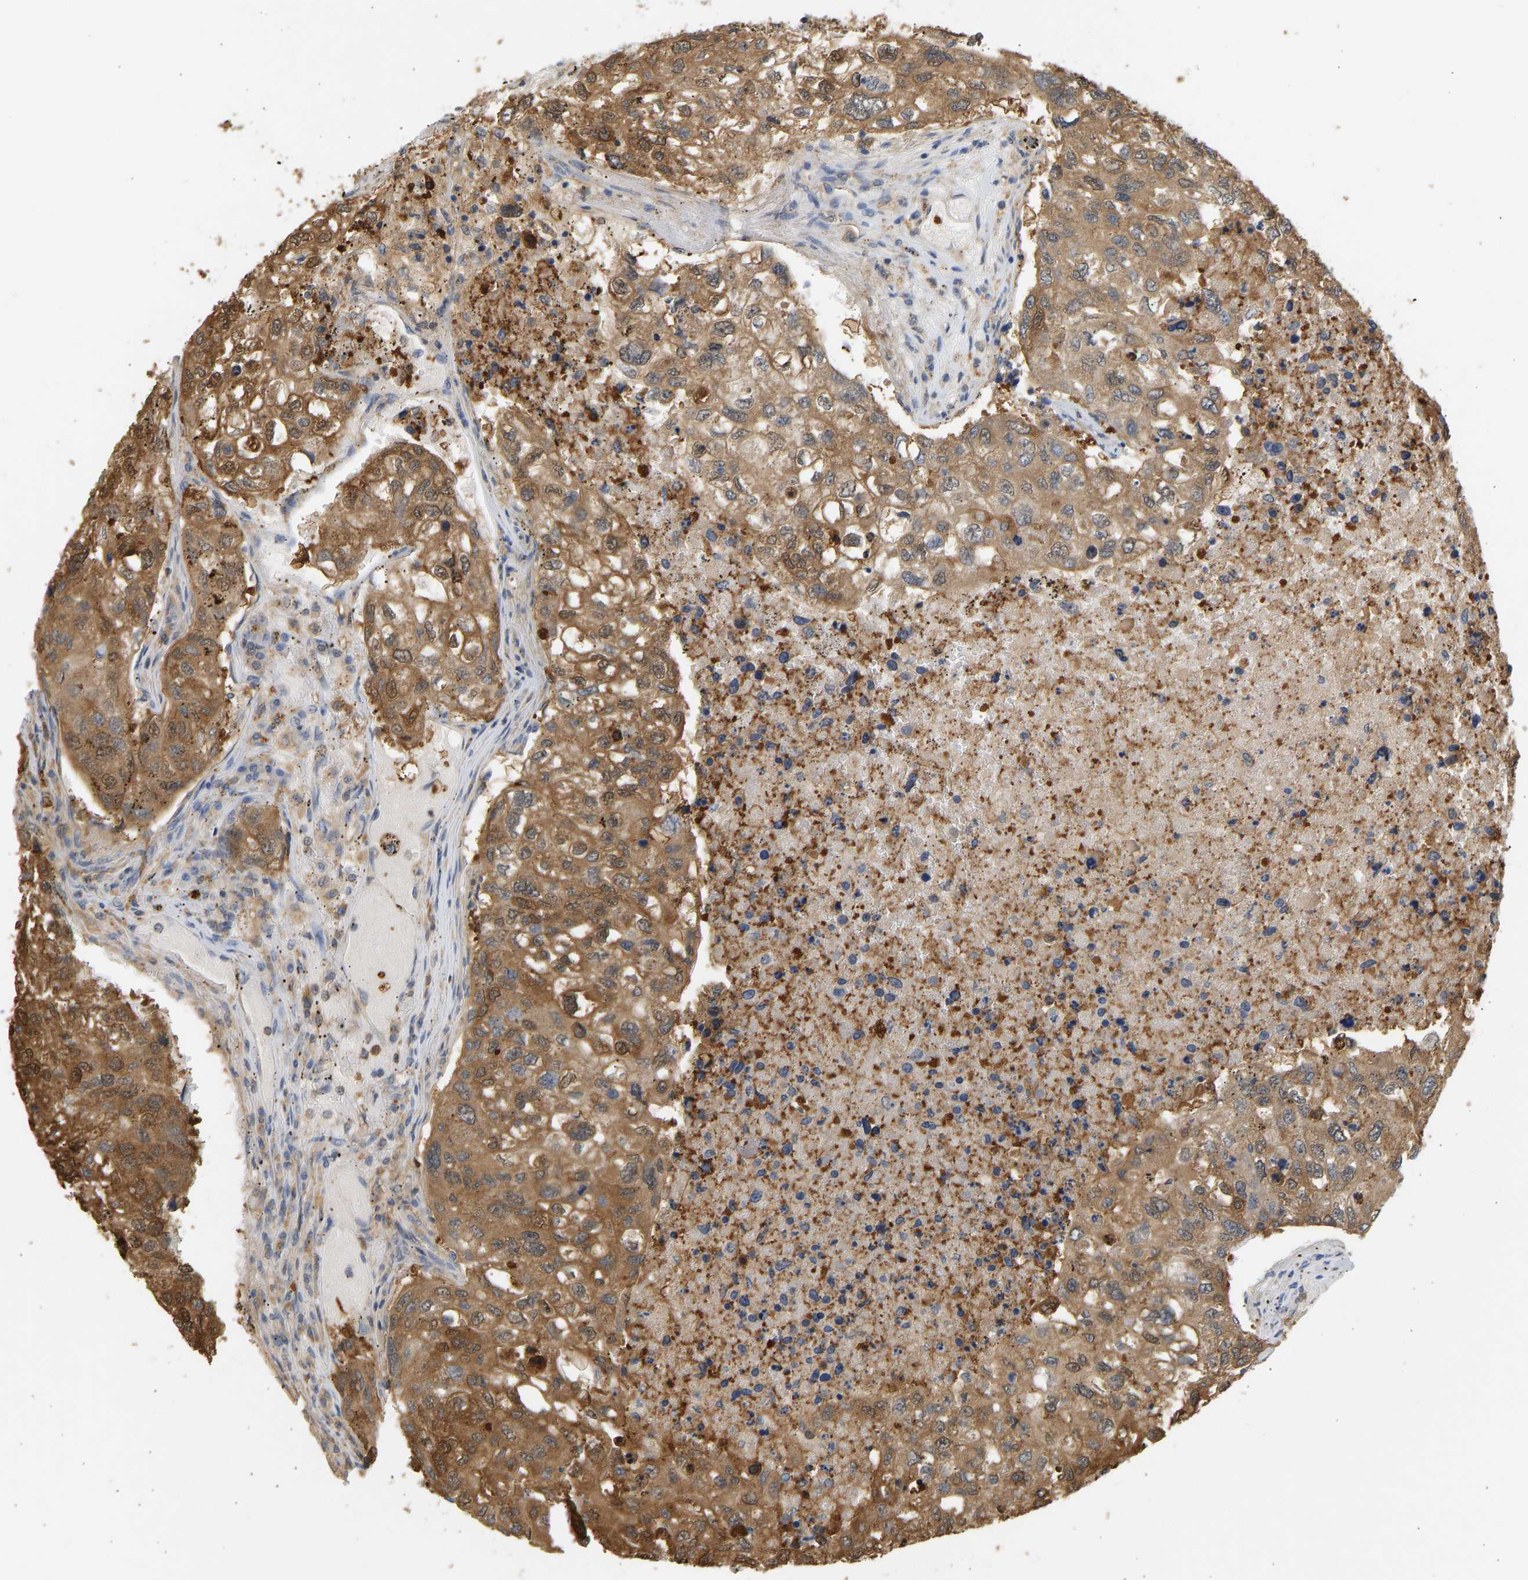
{"staining": {"intensity": "moderate", "quantity": ">75%", "location": "cytoplasmic/membranous"}, "tissue": "urothelial cancer", "cell_type": "Tumor cells", "image_type": "cancer", "snomed": [{"axis": "morphology", "description": "Urothelial carcinoma, High grade"}, {"axis": "topography", "description": "Lymph node"}, {"axis": "topography", "description": "Urinary bladder"}], "caption": "Urothelial cancer tissue displays moderate cytoplasmic/membranous expression in about >75% of tumor cells, visualized by immunohistochemistry. The staining is performed using DAB brown chromogen to label protein expression. The nuclei are counter-stained blue using hematoxylin.", "gene": "ENO1", "patient": {"sex": "male", "age": 51}}